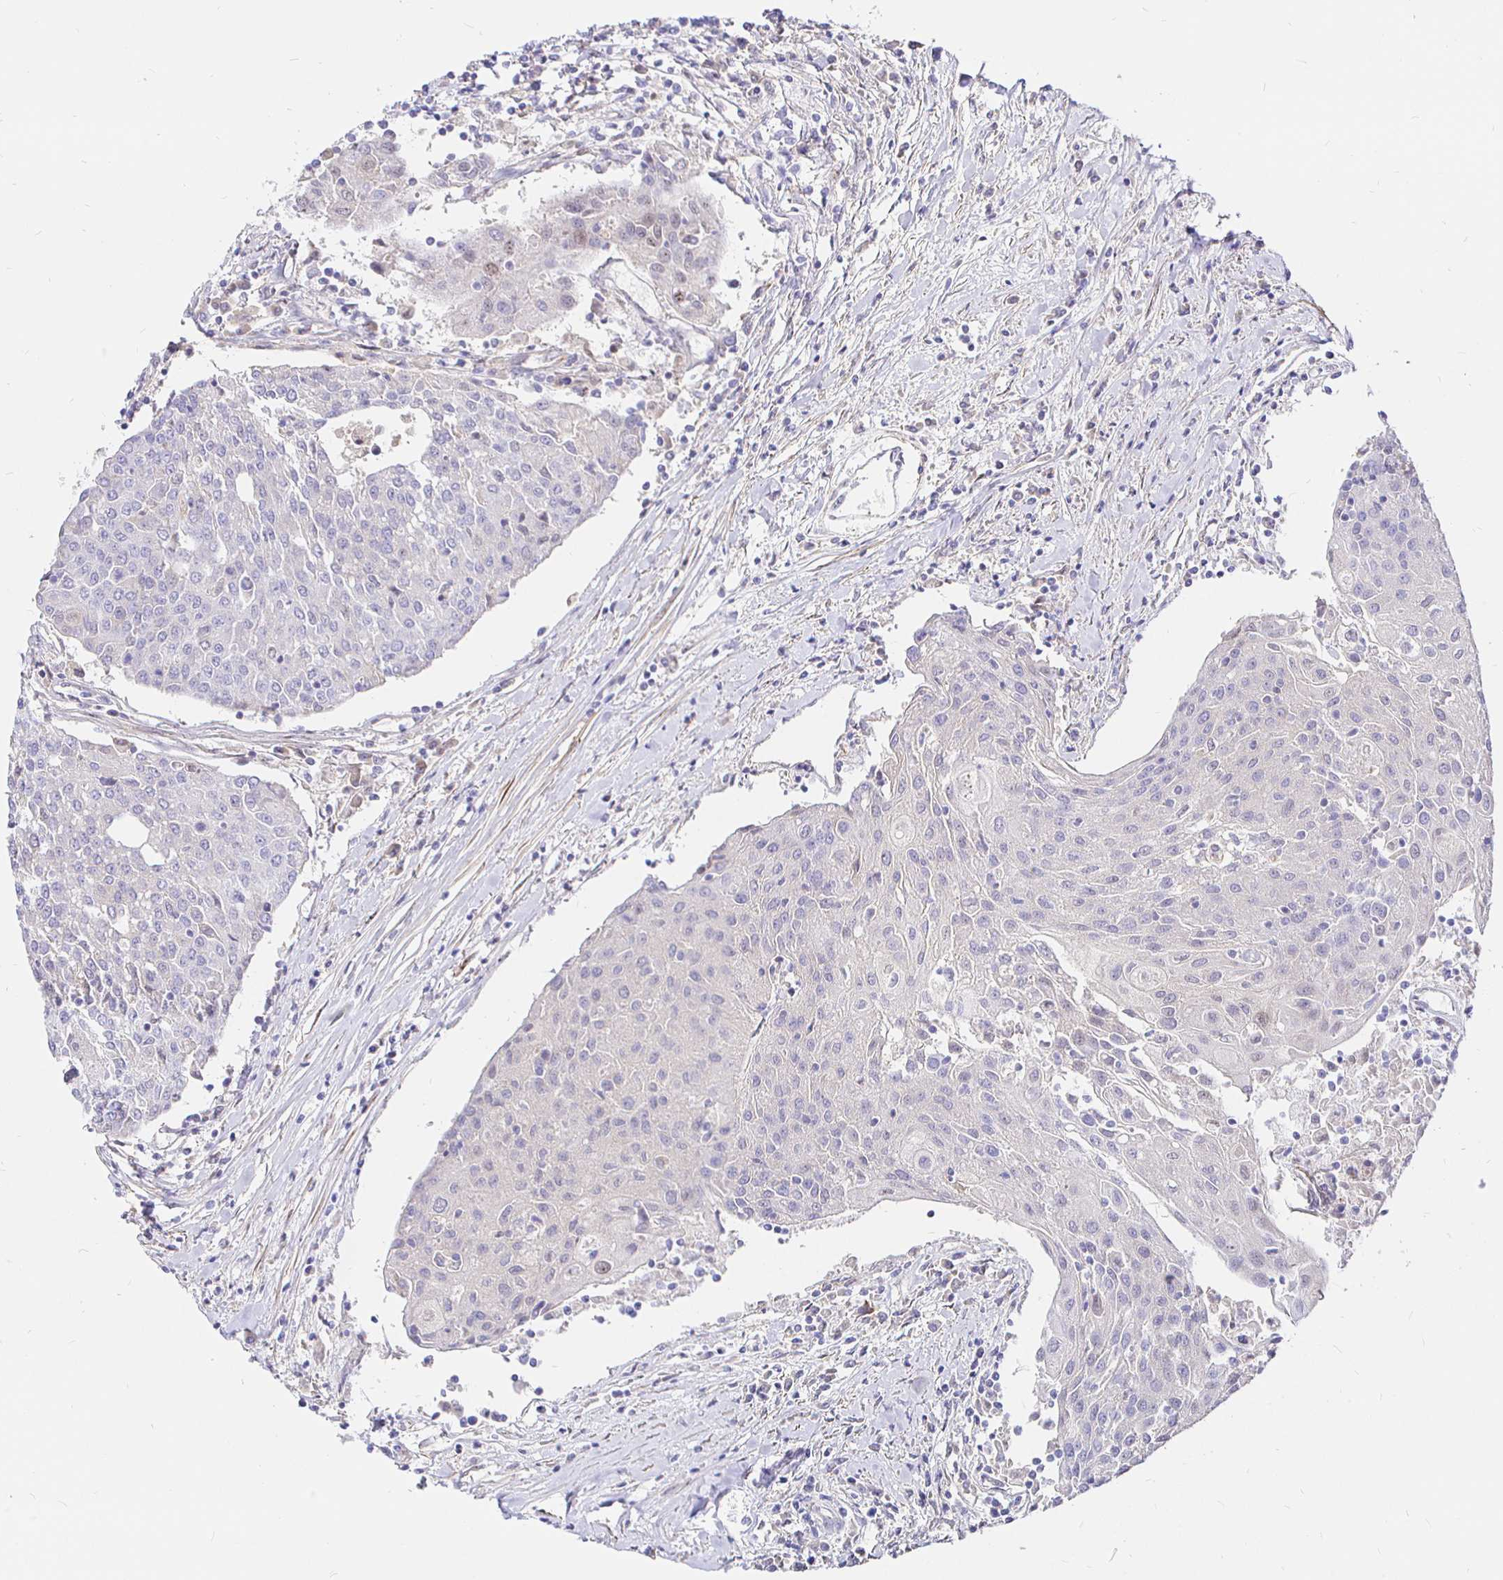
{"staining": {"intensity": "negative", "quantity": "none", "location": "none"}, "tissue": "urothelial cancer", "cell_type": "Tumor cells", "image_type": "cancer", "snomed": [{"axis": "morphology", "description": "Urothelial carcinoma, High grade"}, {"axis": "topography", "description": "Urinary bladder"}], "caption": "Immunohistochemistry micrograph of neoplastic tissue: urothelial carcinoma (high-grade) stained with DAB reveals no significant protein staining in tumor cells.", "gene": "PALM2AKAP2", "patient": {"sex": "female", "age": 85}}